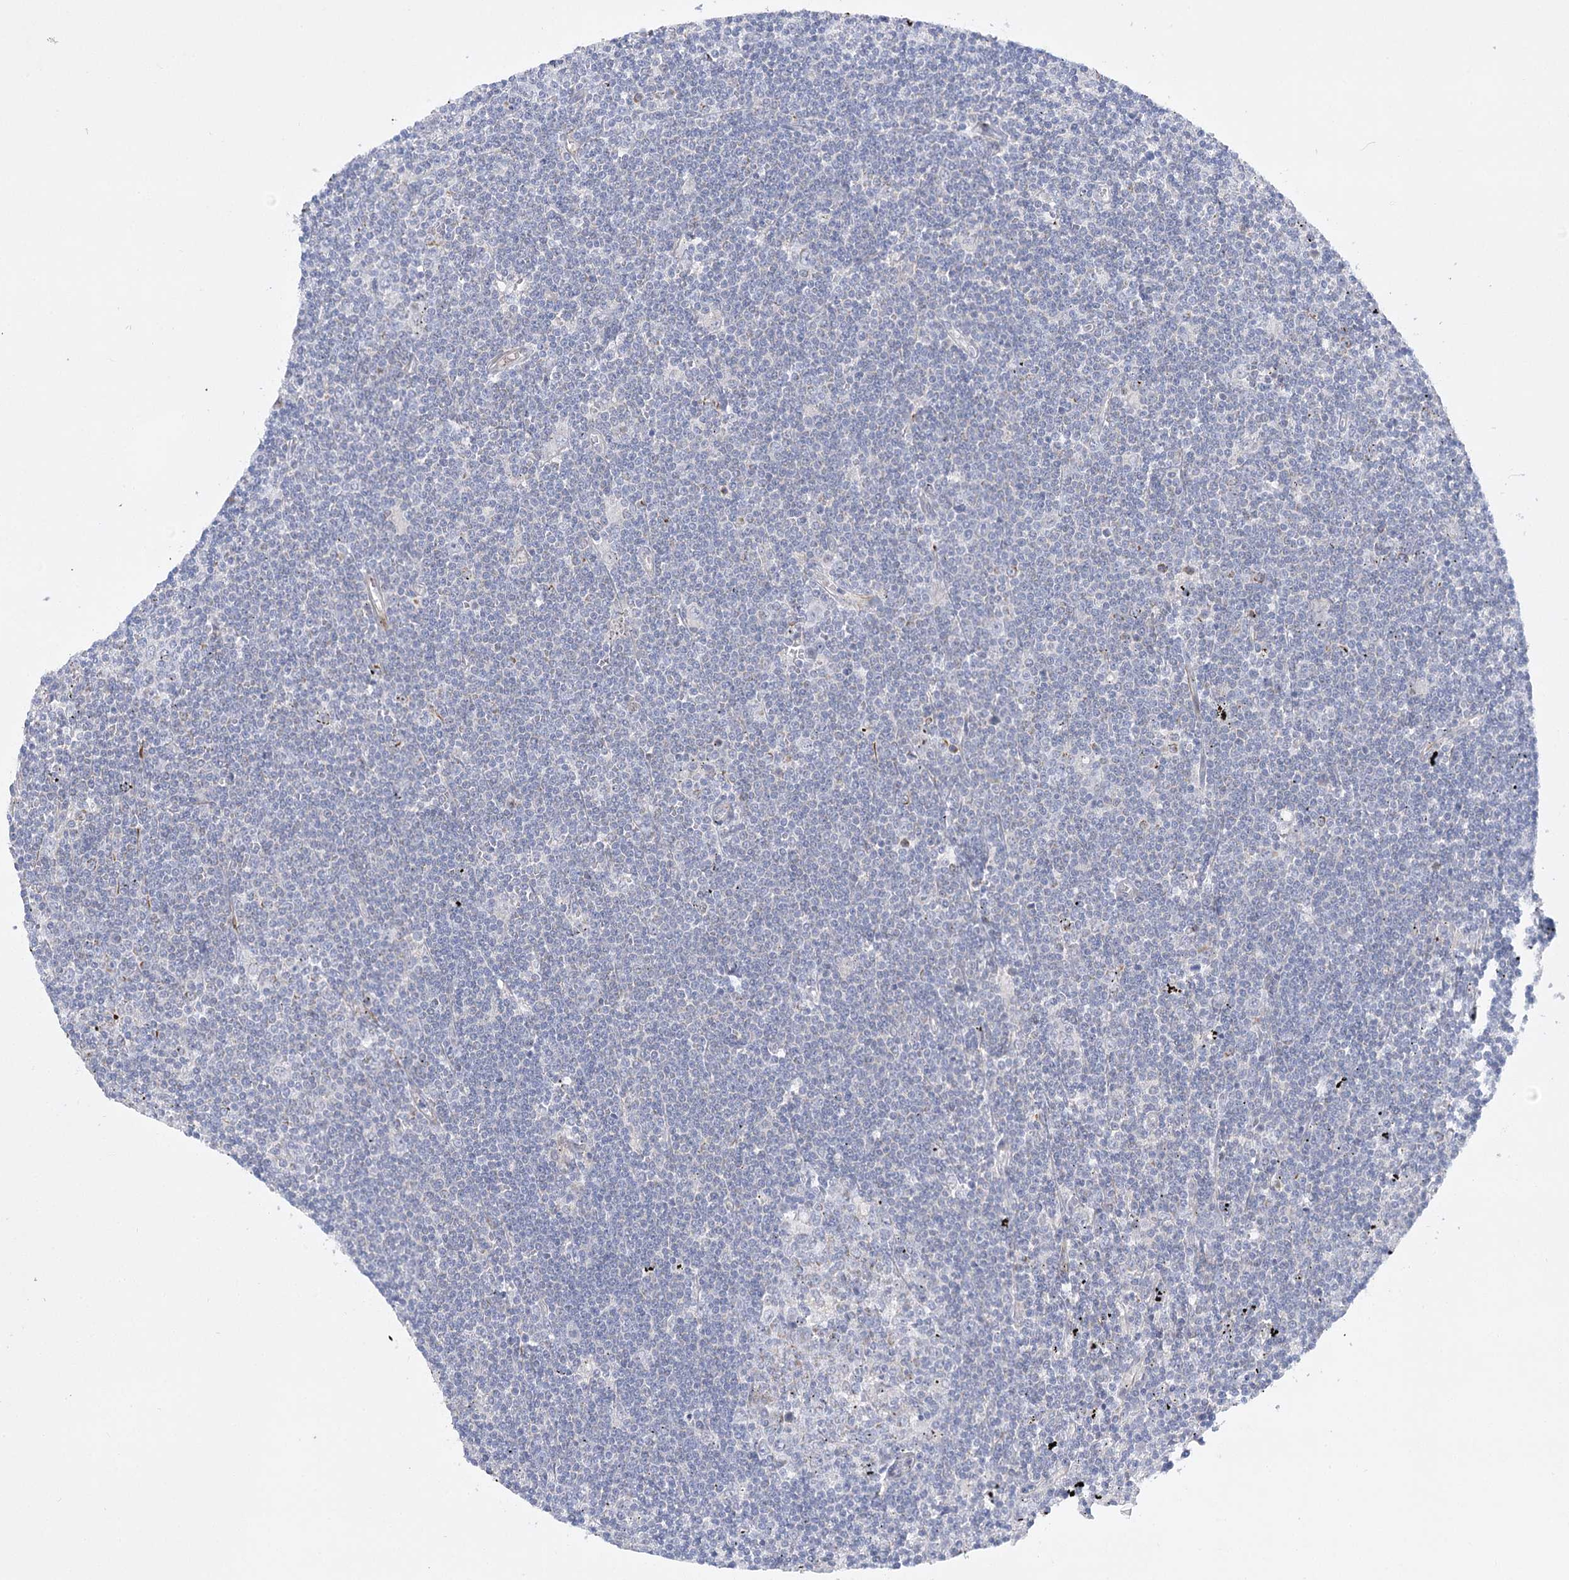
{"staining": {"intensity": "negative", "quantity": "none", "location": "none"}, "tissue": "lymphoma", "cell_type": "Tumor cells", "image_type": "cancer", "snomed": [{"axis": "morphology", "description": "Malignant lymphoma, non-Hodgkin's type, Low grade"}, {"axis": "topography", "description": "Spleen"}], "caption": "DAB (3,3'-diaminobenzidine) immunohistochemical staining of lymphoma demonstrates no significant staining in tumor cells.", "gene": "DHTKD1", "patient": {"sex": "male", "age": 76}}